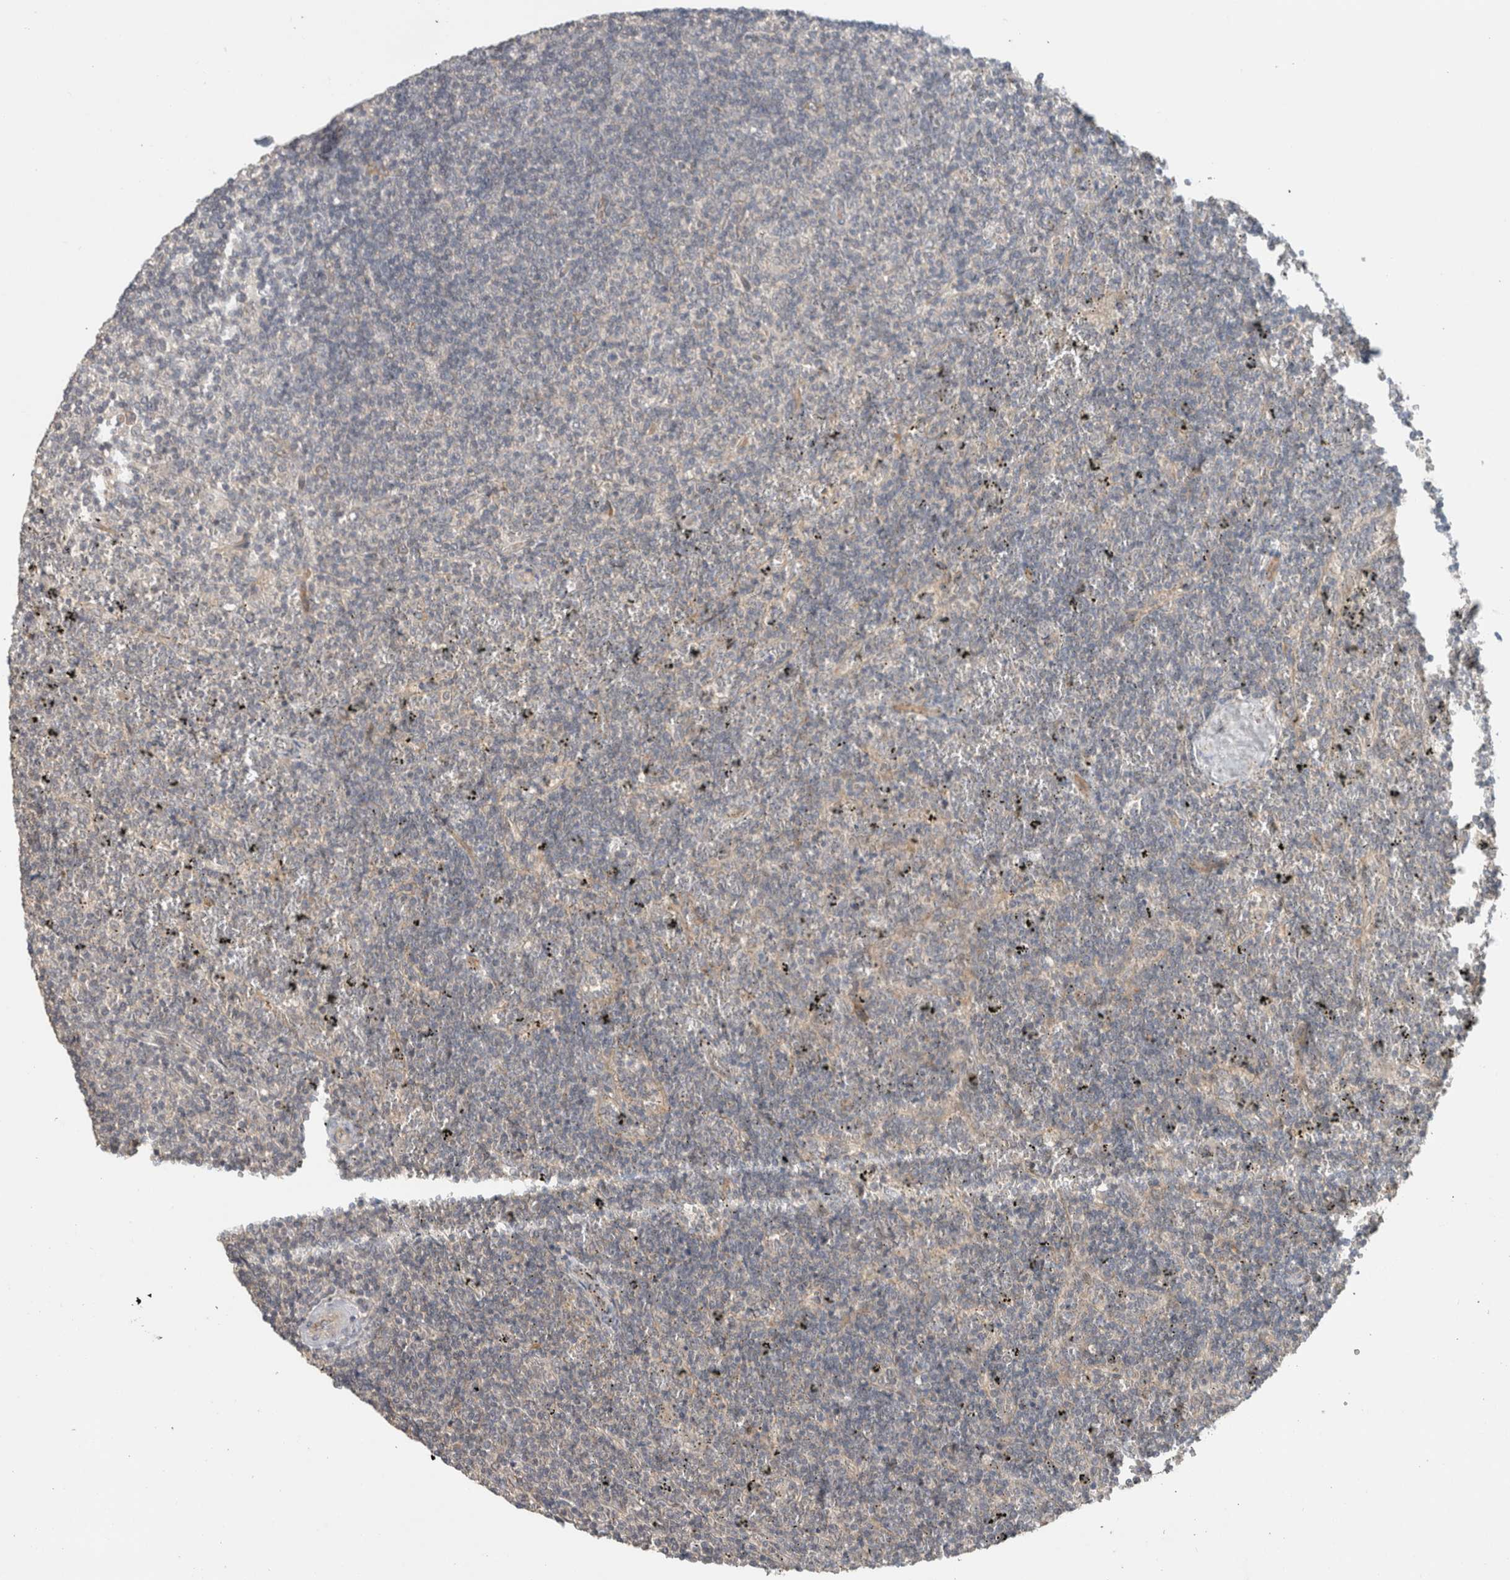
{"staining": {"intensity": "negative", "quantity": "none", "location": "none"}, "tissue": "lymphoma", "cell_type": "Tumor cells", "image_type": "cancer", "snomed": [{"axis": "morphology", "description": "Malignant lymphoma, non-Hodgkin's type, Low grade"}, {"axis": "topography", "description": "Spleen"}], "caption": "Immunohistochemical staining of human lymphoma demonstrates no significant expression in tumor cells. (DAB (3,3'-diaminobenzidine) IHC, high magnification).", "gene": "ERCC6L2", "patient": {"sex": "female", "age": 50}}